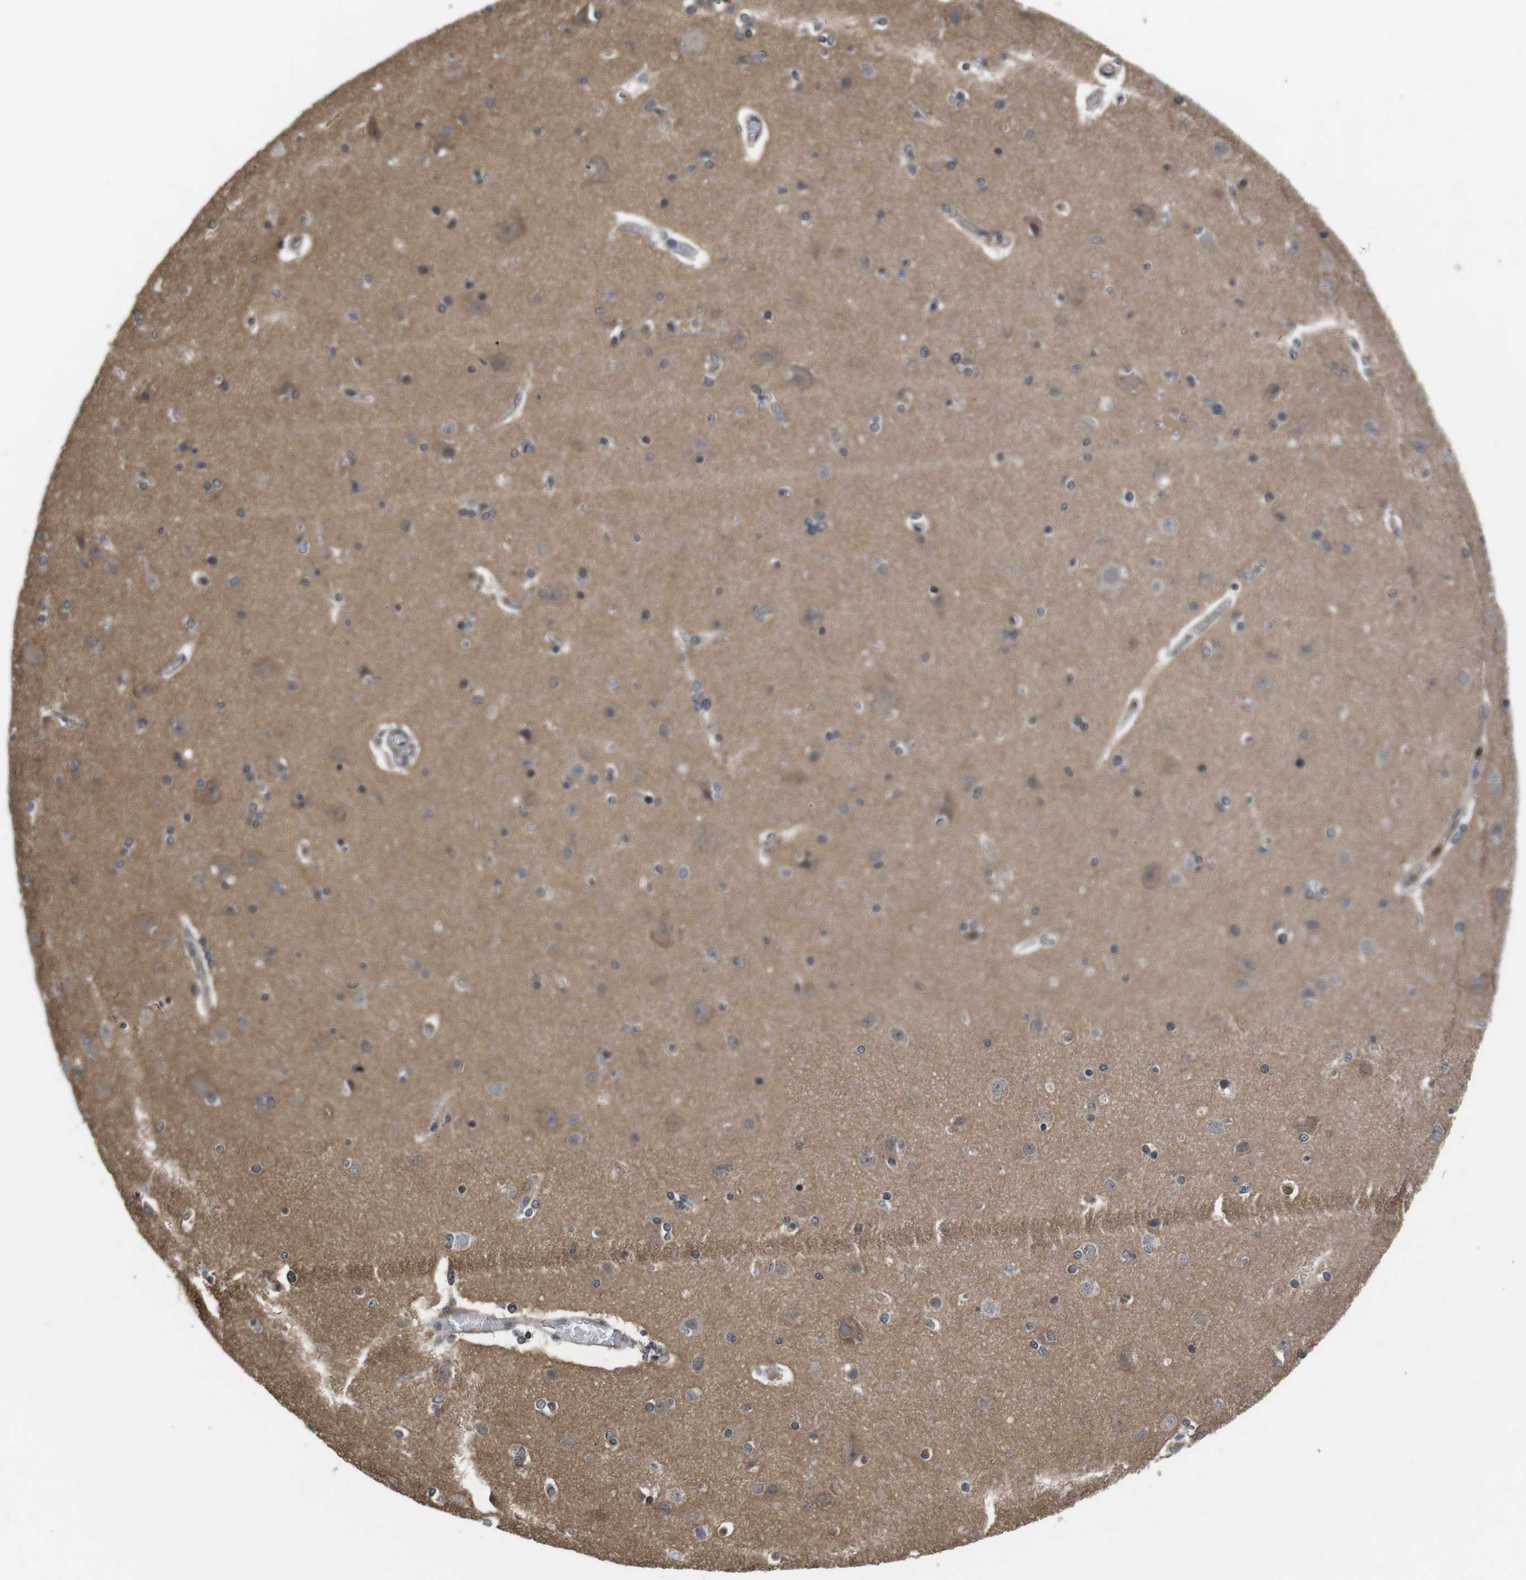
{"staining": {"intensity": "negative", "quantity": "none", "location": "none"}, "tissue": "cerebral cortex", "cell_type": "Endothelial cells", "image_type": "normal", "snomed": [{"axis": "morphology", "description": "Normal tissue, NOS"}, {"axis": "topography", "description": "Cerebral cortex"}], "caption": "This image is of normal cerebral cortex stained with immunohistochemistry (IHC) to label a protein in brown with the nuclei are counter-stained blue. There is no positivity in endothelial cells. (DAB IHC, high magnification).", "gene": "FADD", "patient": {"sex": "female", "age": 54}}